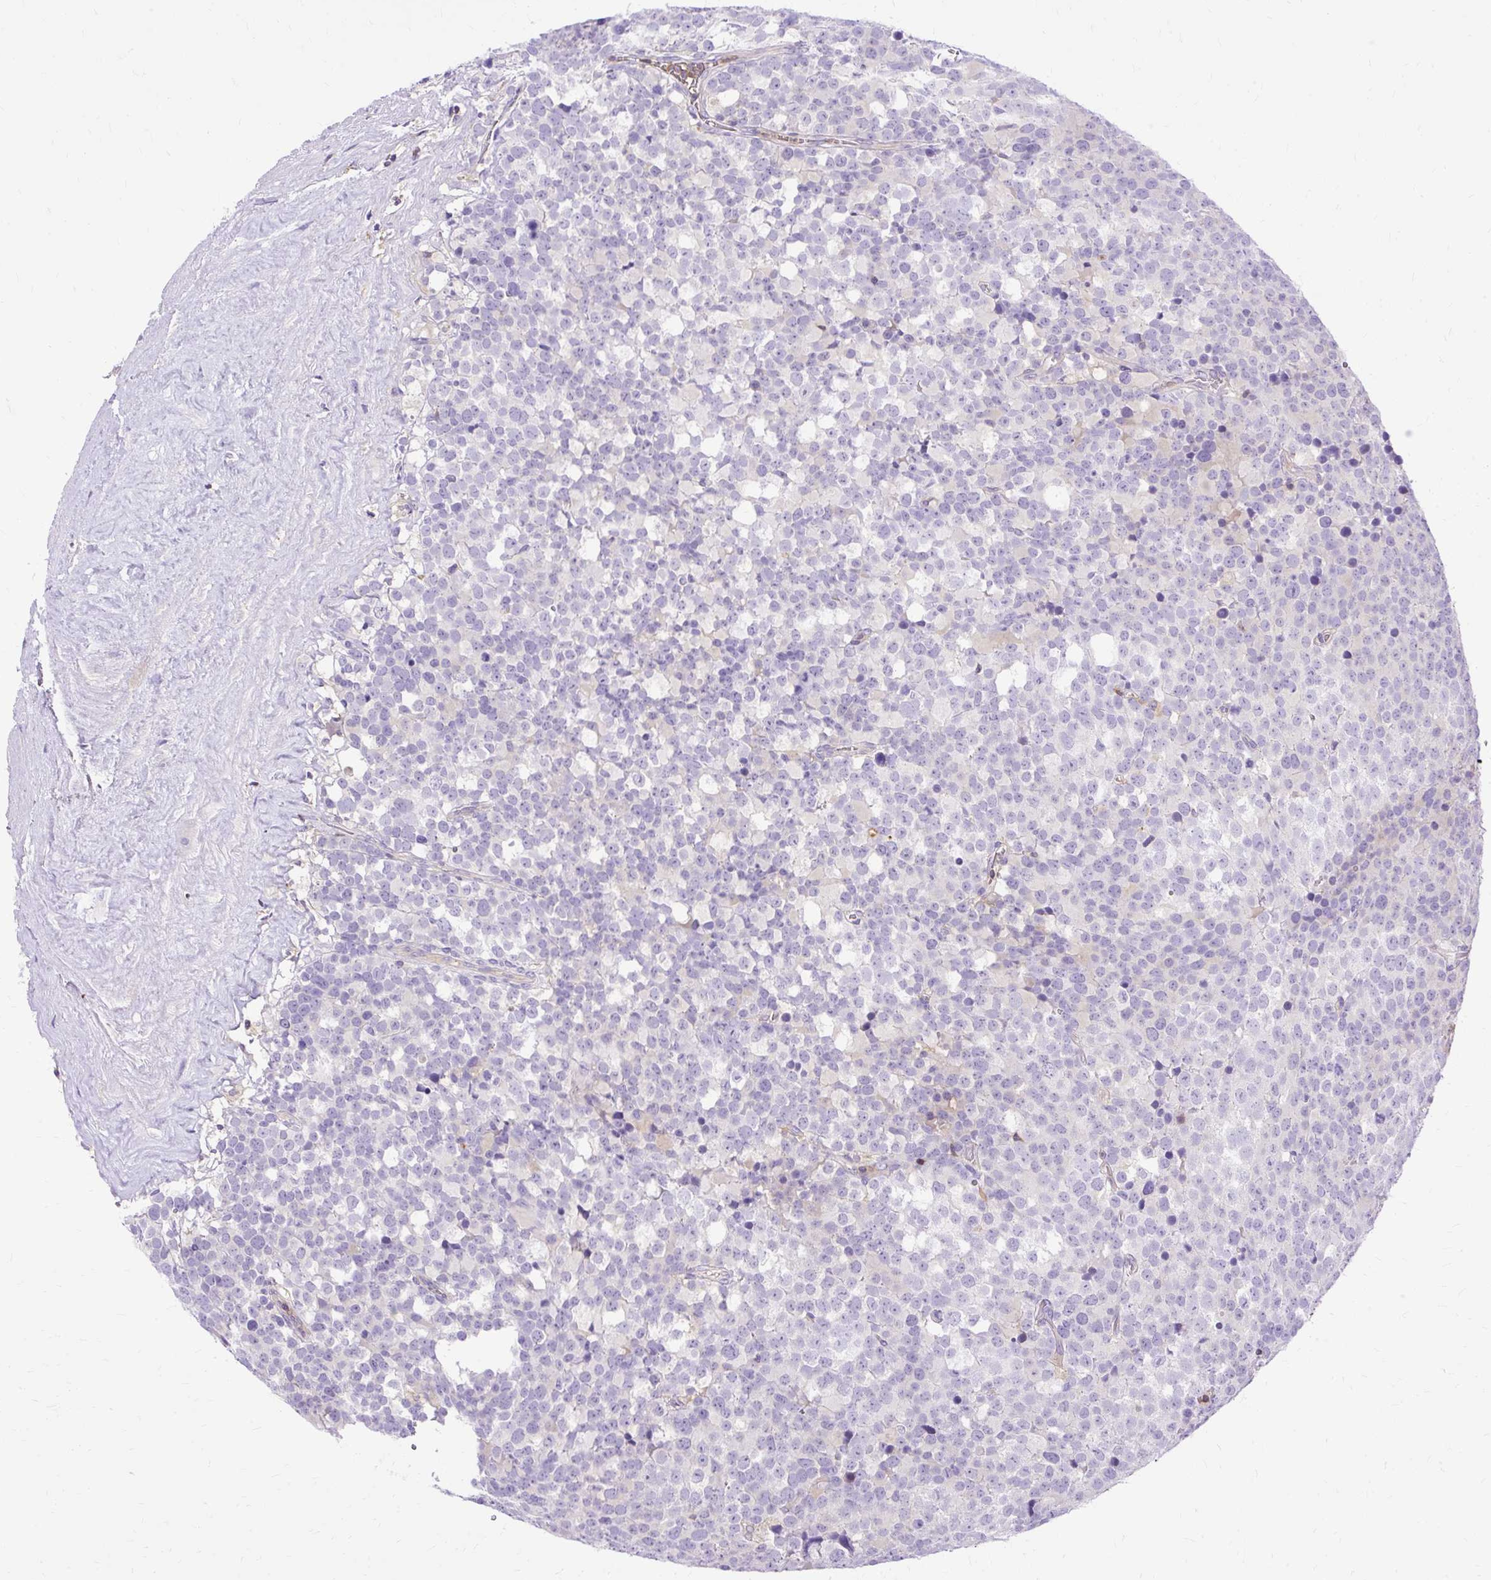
{"staining": {"intensity": "negative", "quantity": "none", "location": "none"}, "tissue": "testis cancer", "cell_type": "Tumor cells", "image_type": "cancer", "snomed": [{"axis": "morphology", "description": "Seminoma, NOS"}, {"axis": "topography", "description": "Testis"}], "caption": "There is no significant expression in tumor cells of testis seminoma. Brightfield microscopy of immunohistochemistry (IHC) stained with DAB (3,3'-diaminobenzidine) (brown) and hematoxylin (blue), captured at high magnification.", "gene": "TWF2", "patient": {"sex": "male", "age": 71}}